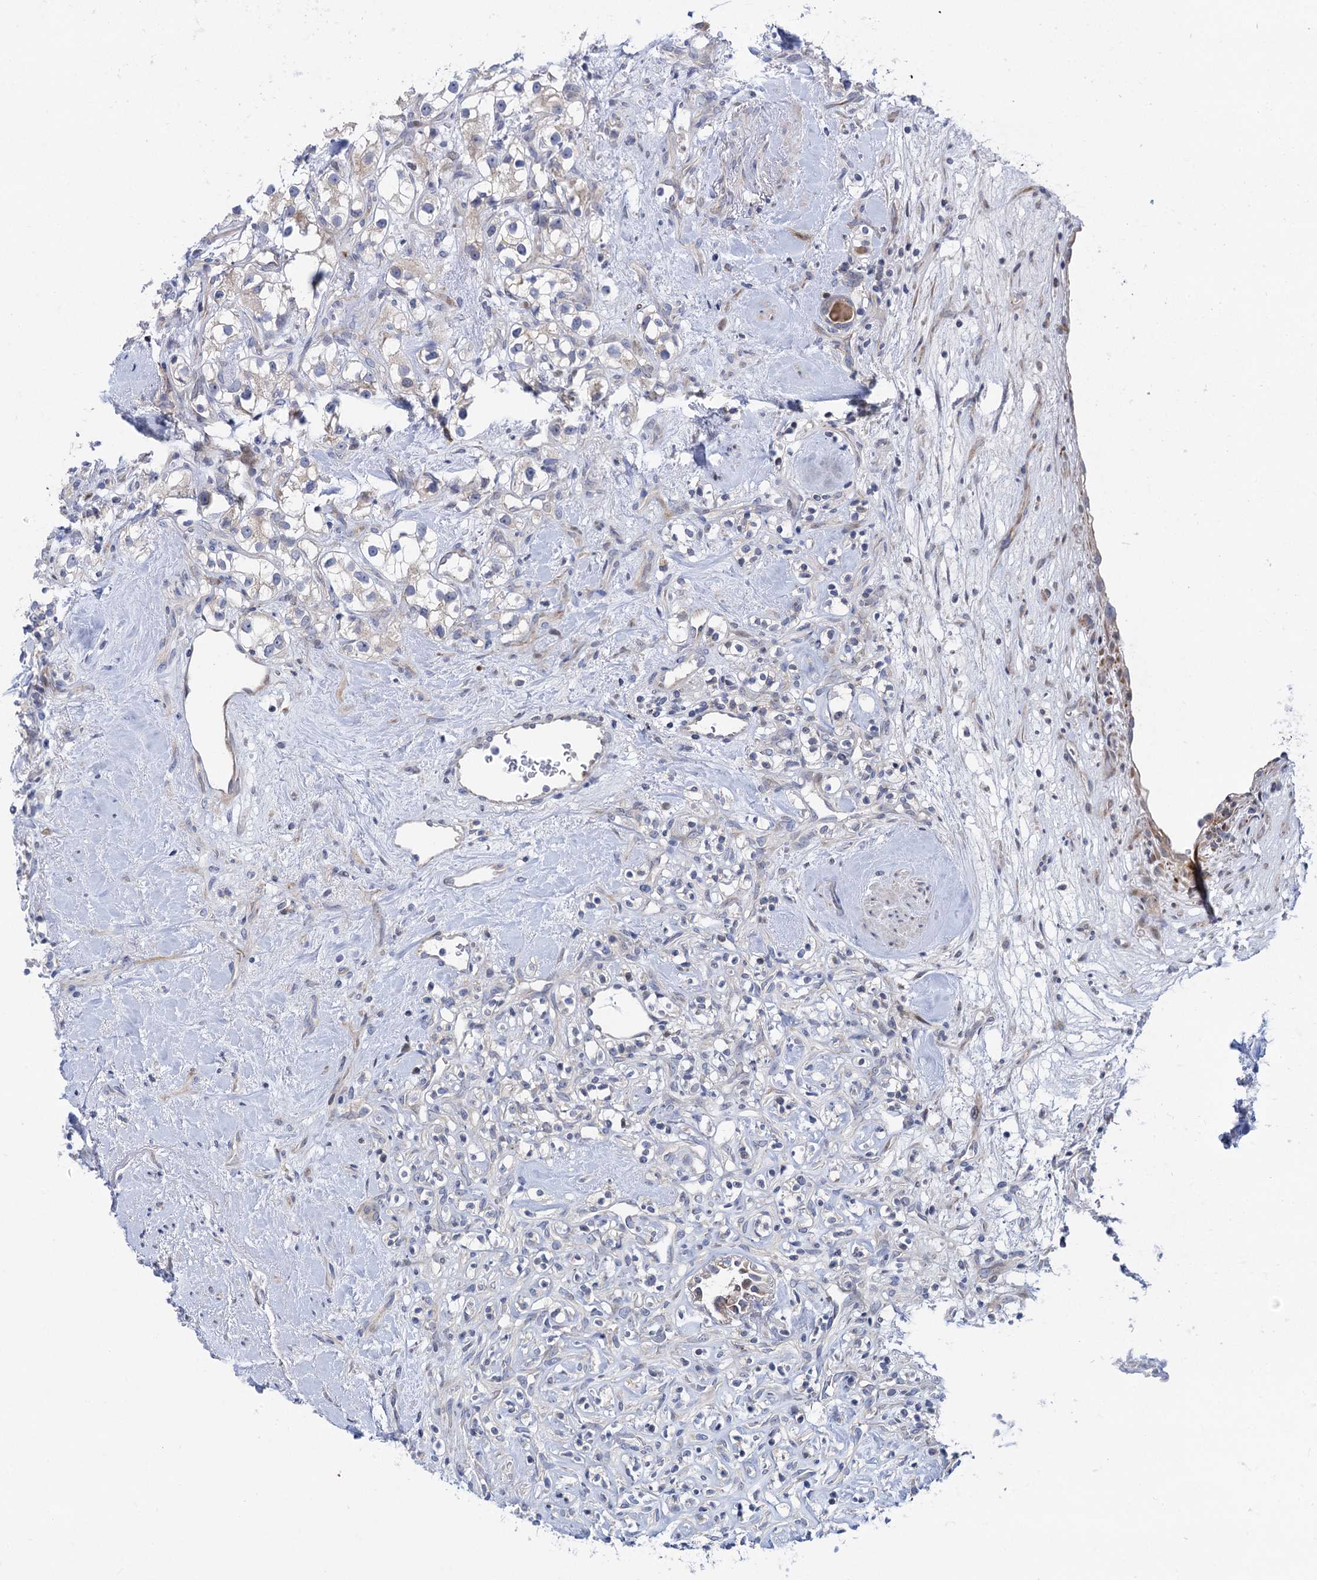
{"staining": {"intensity": "negative", "quantity": "none", "location": "none"}, "tissue": "renal cancer", "cell_type": "Tumor cells", "image_type": "cancer", "snomed": [{"axis": "morphology", "description": "Adenocarcinoma, NOS"}, {"axis": "topography", "description": "Kidney"}], "caption": "Tumor cells are negative for protein expression in human renal adenocarcinoma.", "gene": "QPCTL", "patient": {"sex": "male", "age": 77}}